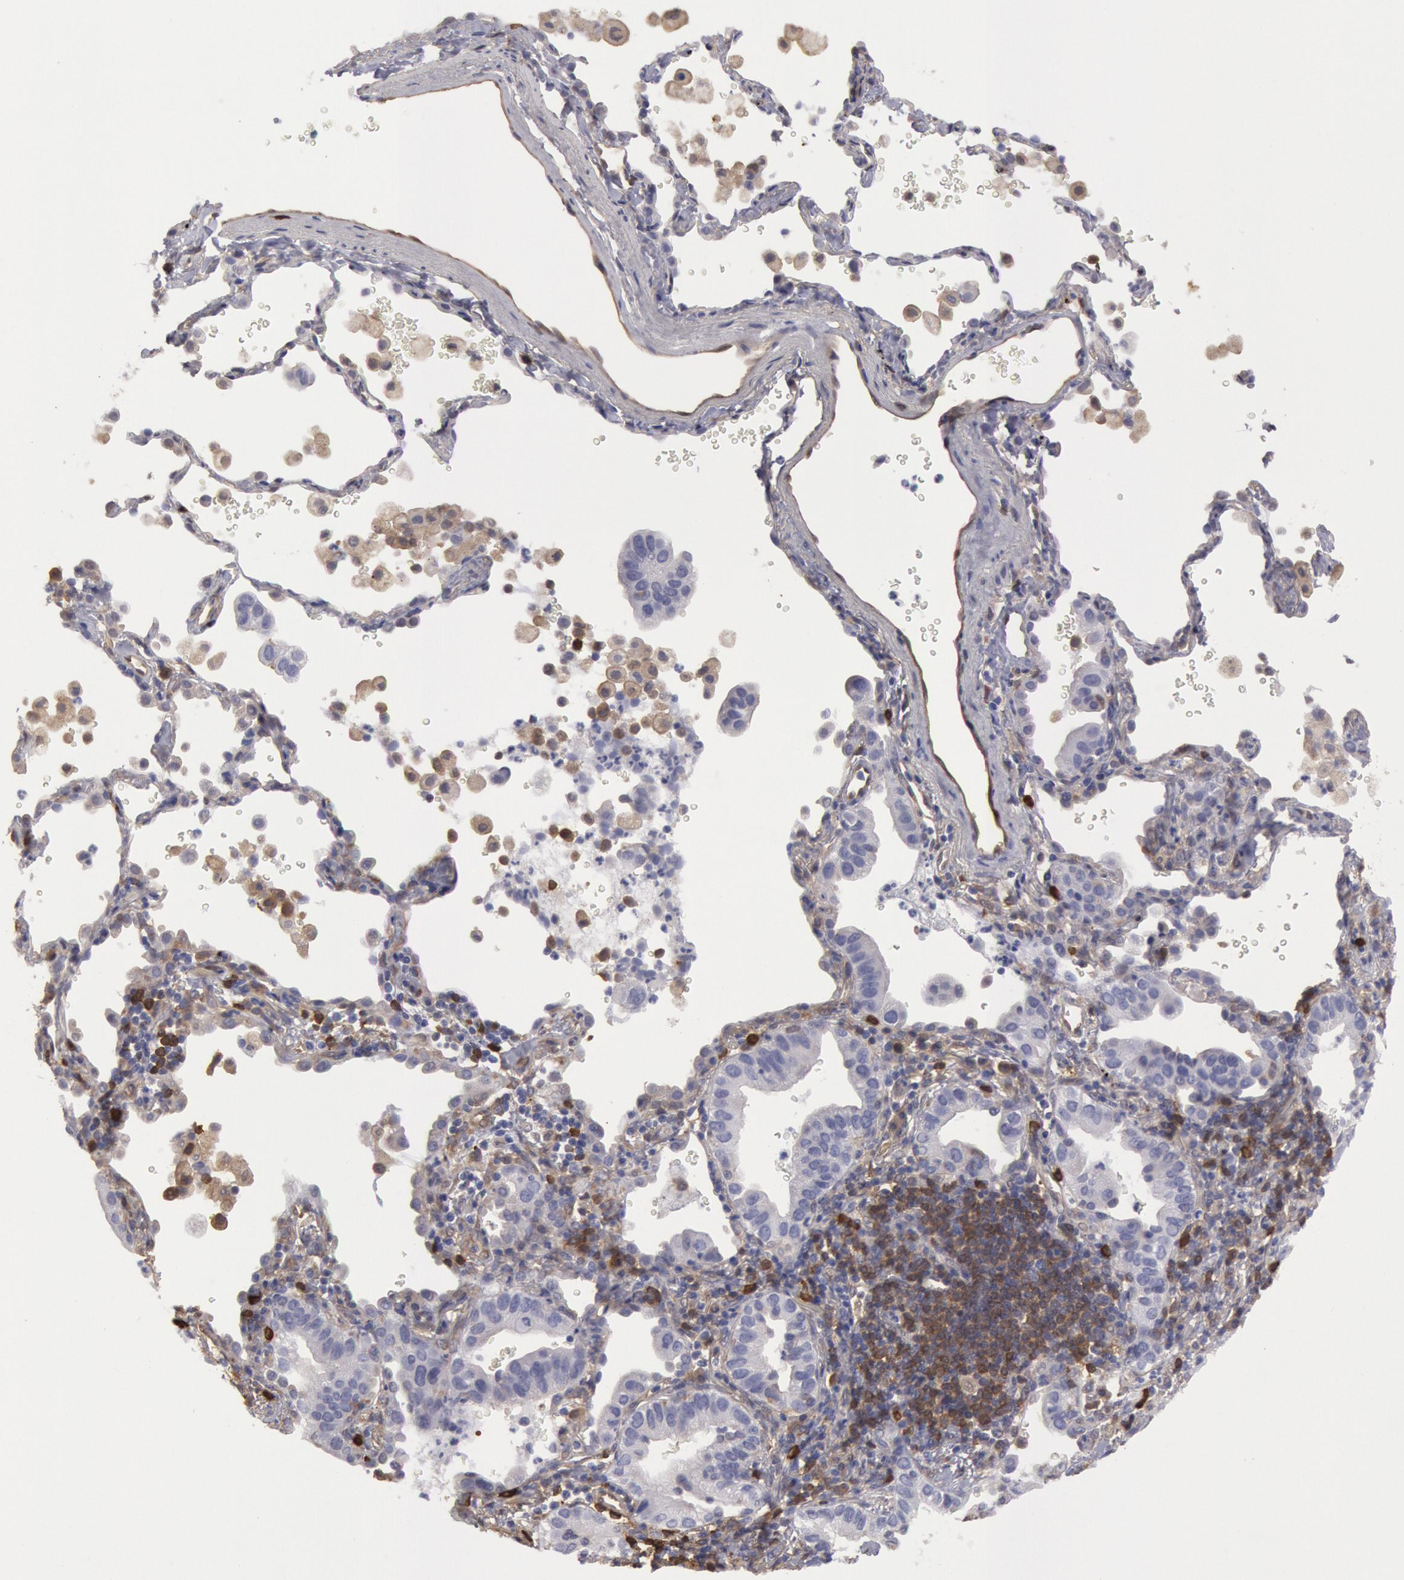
{"staining": {"intensity": "negative", "quantity": "none", "location": "none"}, "tissue": "lung cancer", "cell_type": "Tumor cells", "image_type": "cancer", "snomed": [{"axis": "morphology", "description": "Adenocarcinoma, NOS"}, {"axis": "topography", "description": "Lung"}], "caption": "Lung cancer was stained to show a protein in brown. There is no significant expression in tumor cells.", "gene": "CCDC50", "patient": {"sex": "female", "age": 50}}